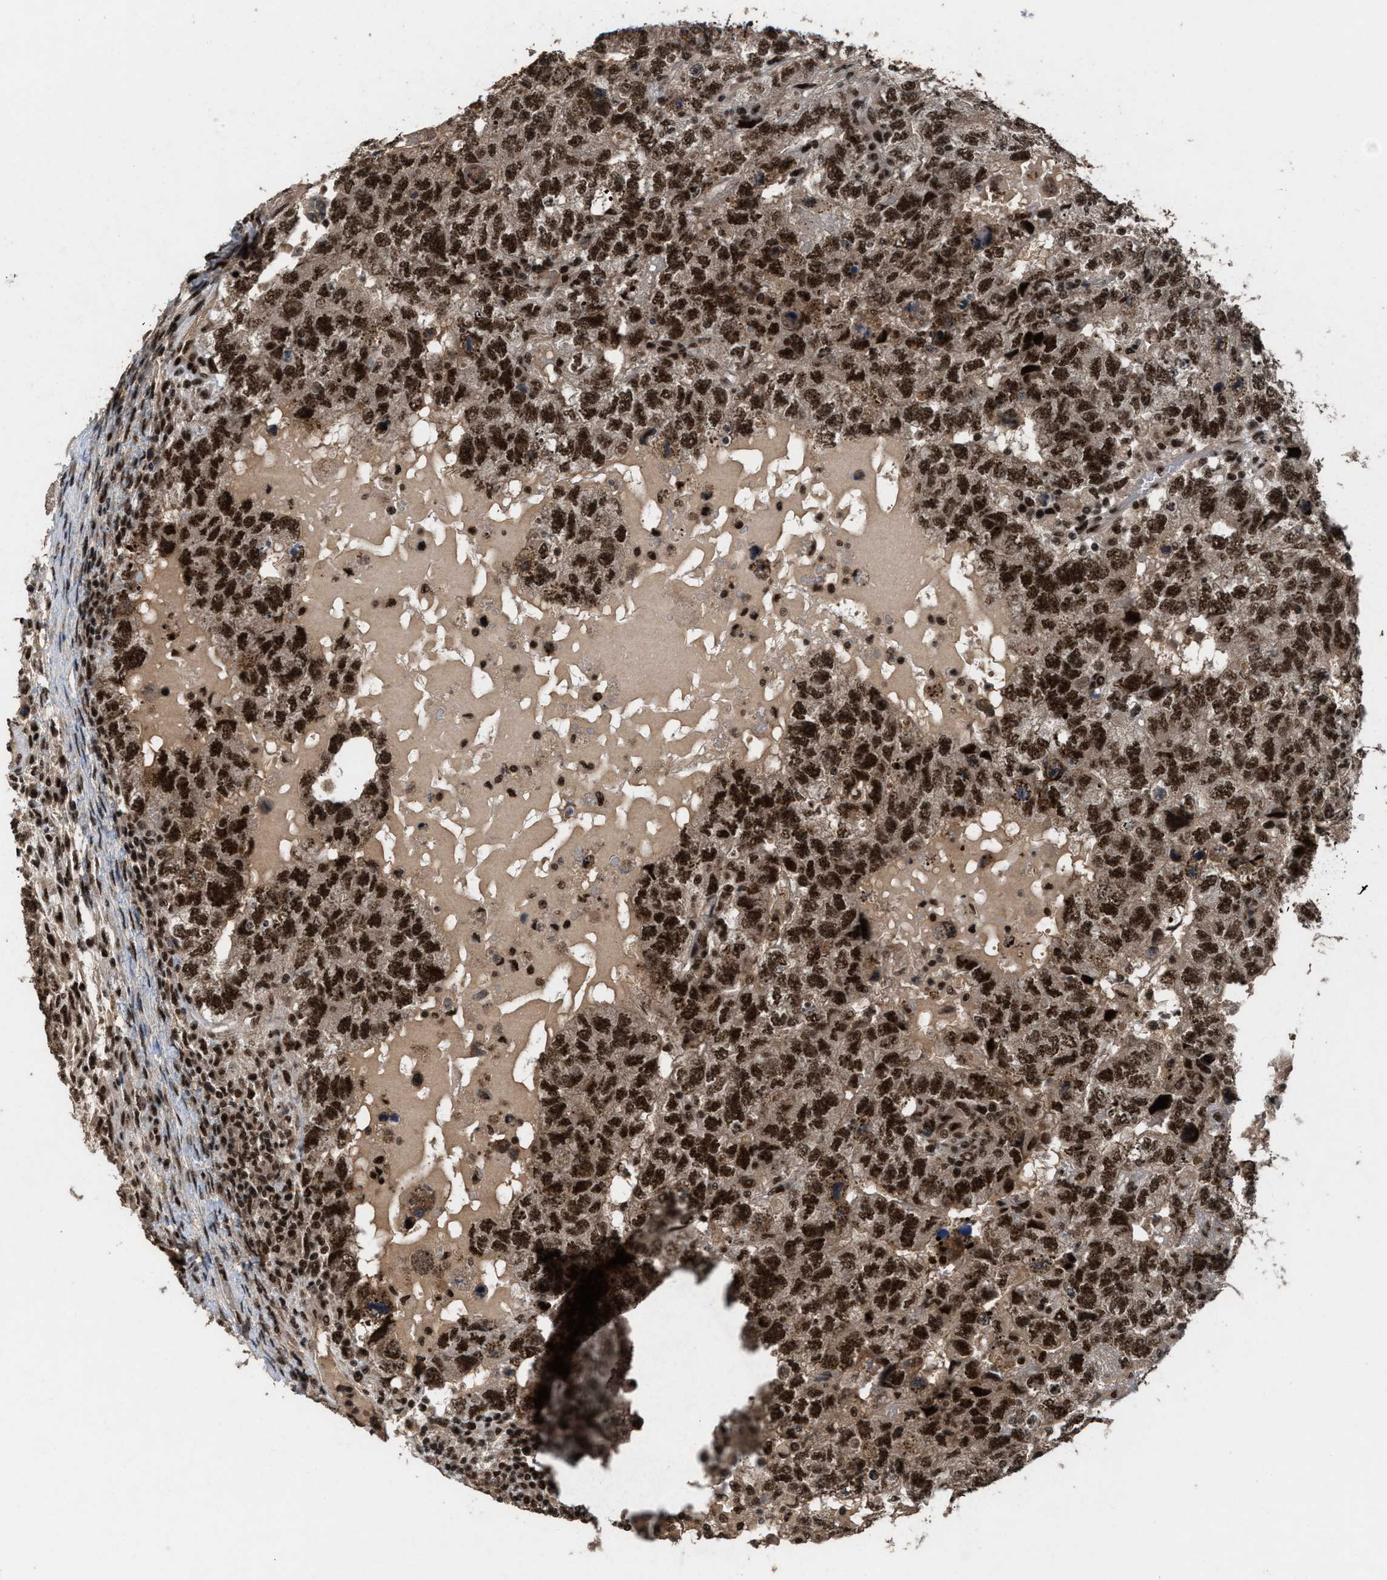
{"staining": {"intensity": "strong", "quantity": ">75%", "location": "cytoplasmic/membranous,nuclear"}, "tissue": "testis cancer", "cell_type": "Tumor cells", "image_type": "cancer", "snomed": [{"axis": "morphology", "description": "Carcinoma, Embryonal, NOS"}, {"axis": "topography", "description": "Testis"}], "caption": "Testis cancer (embryonal carcinoma) tissue demonstrates strong cytoplasmic/membranous and nuclear staining in approximately >75% of tumor cells", "gene": "PRPF4", "patient": {"sex": "male", "age": 36}}